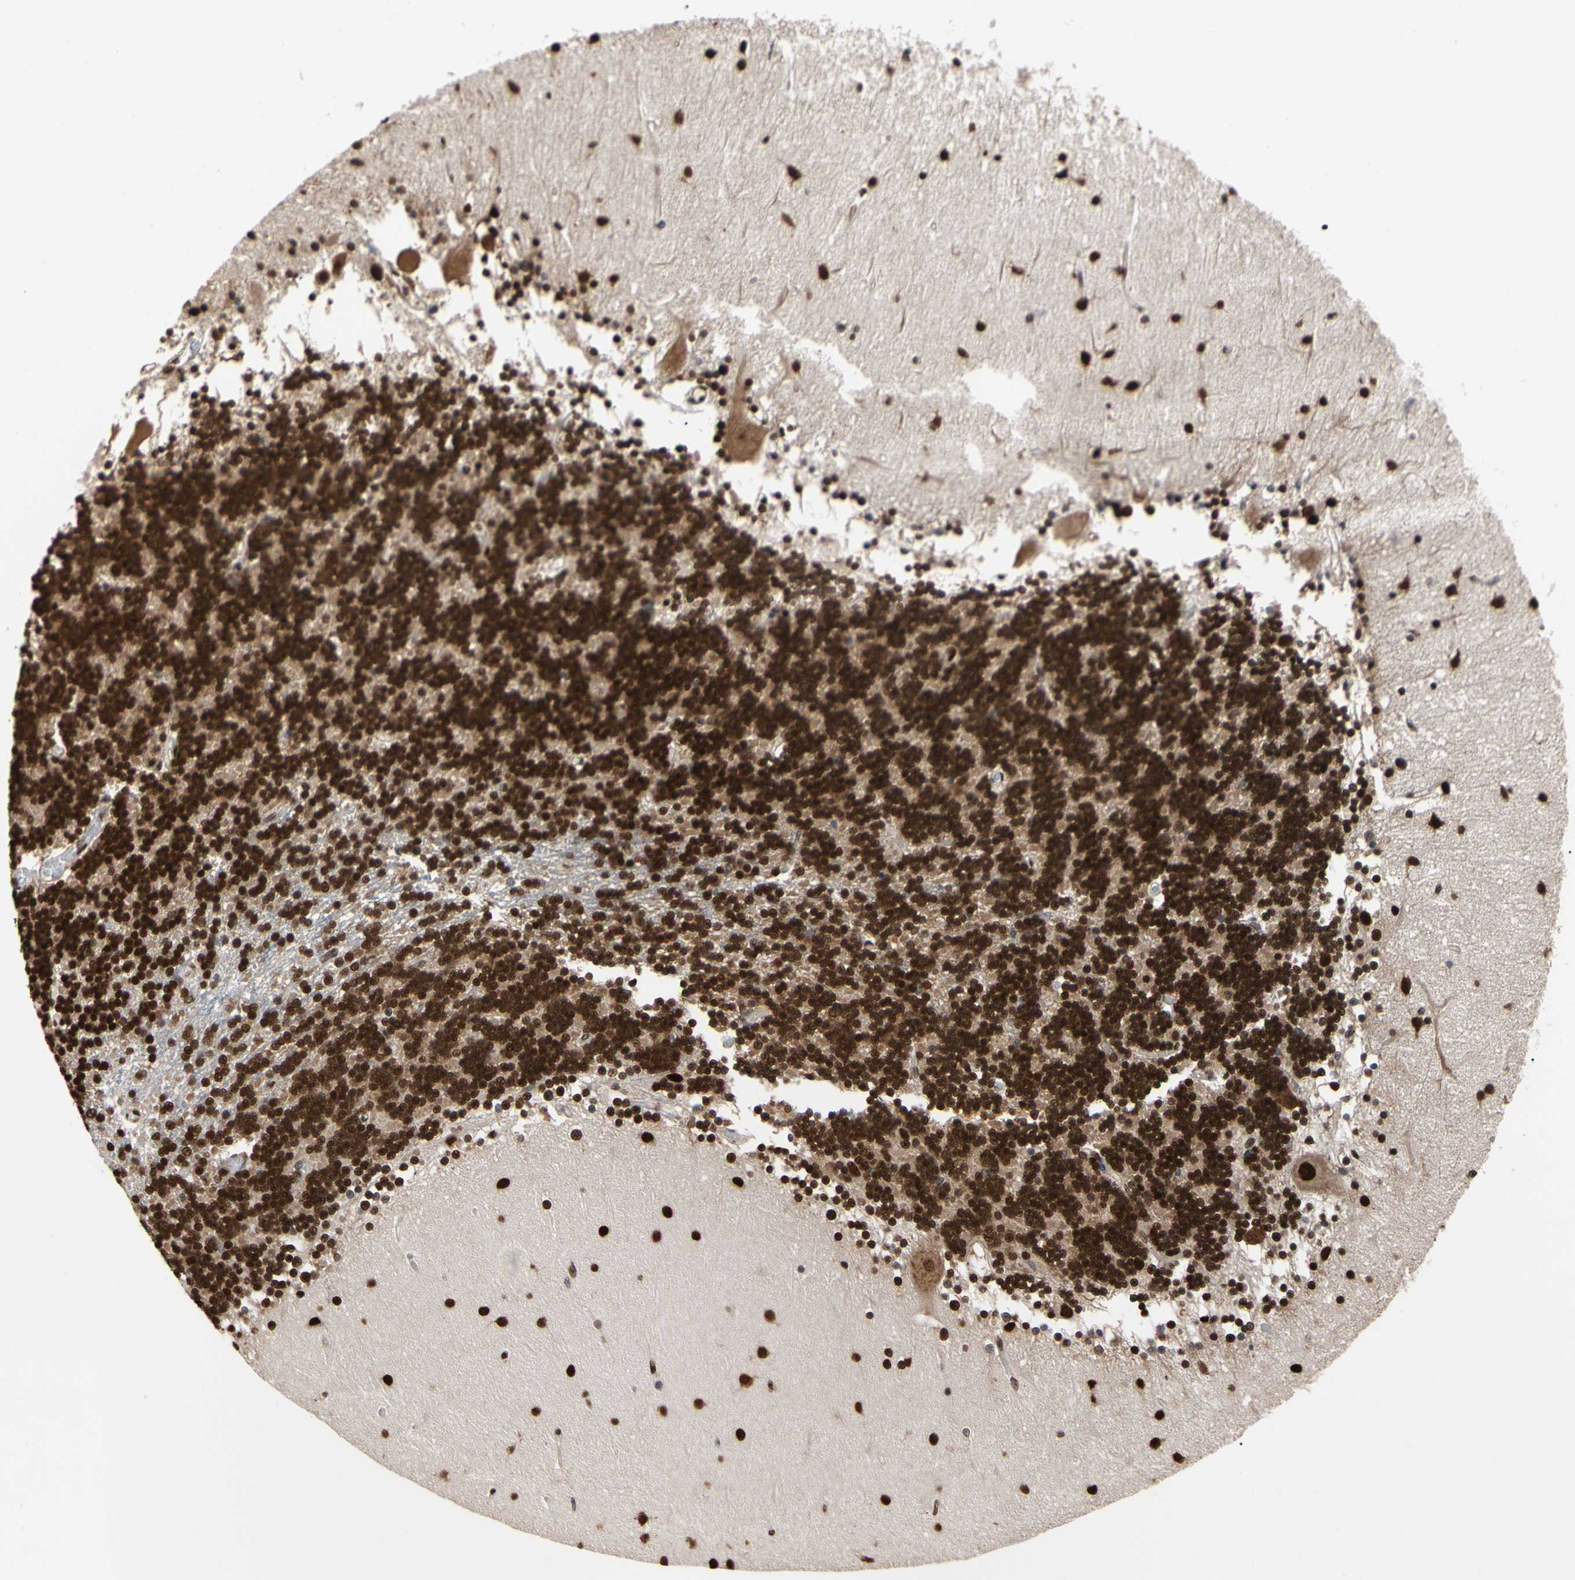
{"staining": {"intensity": "strong", "quantity": ">75%", "location": "nuclear"}, "tissue": "cerebellum", "cell_type": "Cells in granular layer", "image_type": "normal", "snomed": [{"axis": "morphology", "description": "Normal tissue, NOS"}, {"axis": "topography", "description": "Cerebellum"}], "caption": "A high-resolution photomicrograph shows immunohistochemistry (IHC) staining of unremarkable cerebellum, which displays strong nuclear positivity in approximately >75% of cells in granular layer.", "gene": "FAM98B", "patient": {"sex": "female", "age": 54}}